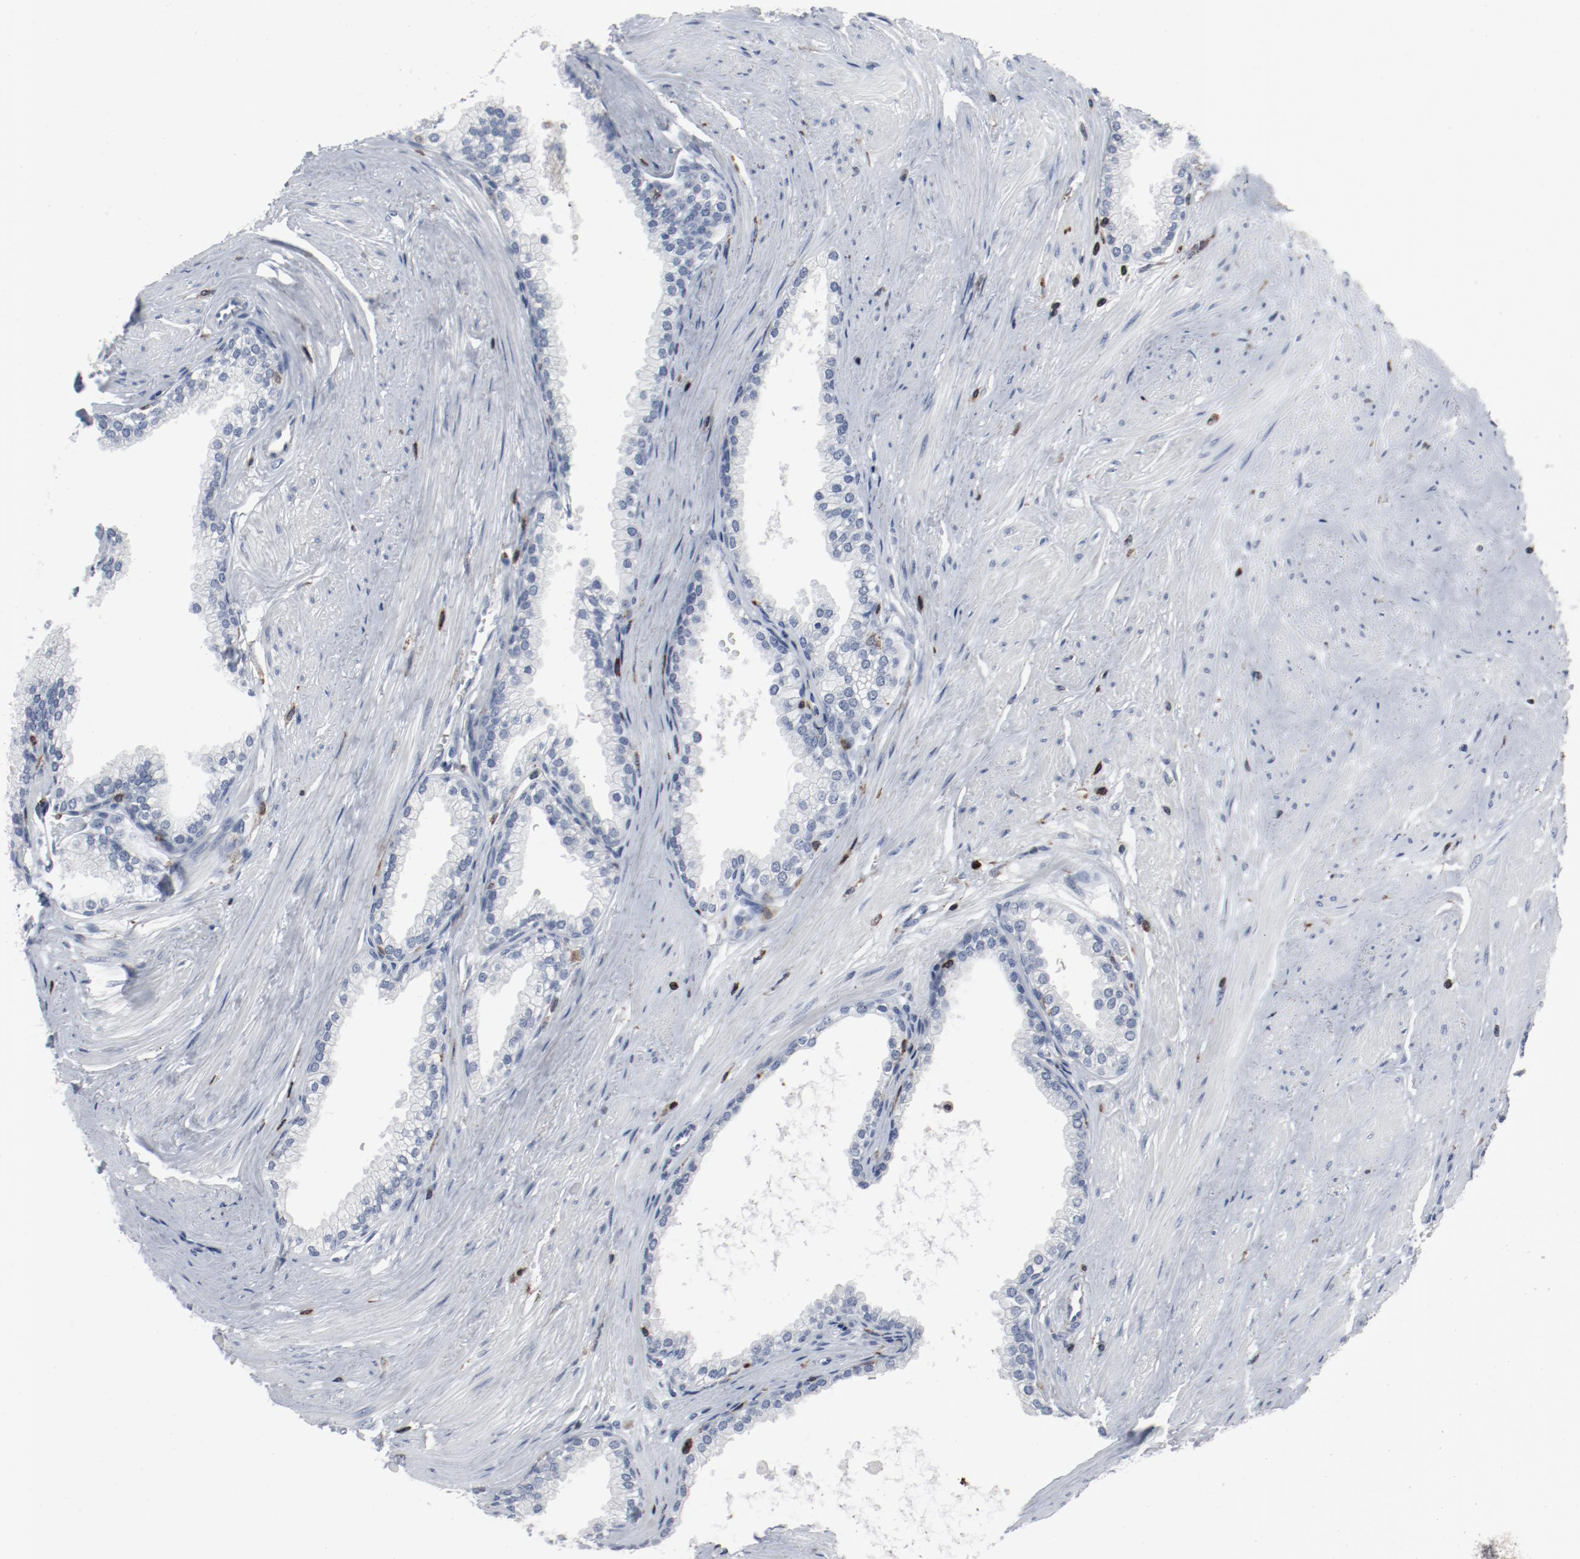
{"staining": {"intensity": "negative", "quantity": "none", "location": "none"}, "tissue": "prostate", "cell_type": "Glandular cells", "image_type": "normal", "snomed": [{"axis": "morphology", "description": "Normal tissue, NOS"}, {"axis": "topography", "description": "Prostate"}], "caption": "Immunohistochemistry histopathology image of unremarkable human prostate stained for a protein (brown), which displays no expression in glandular cells.", "gene": "LCP2", "patient": {"sex": "male", "age": 64}}